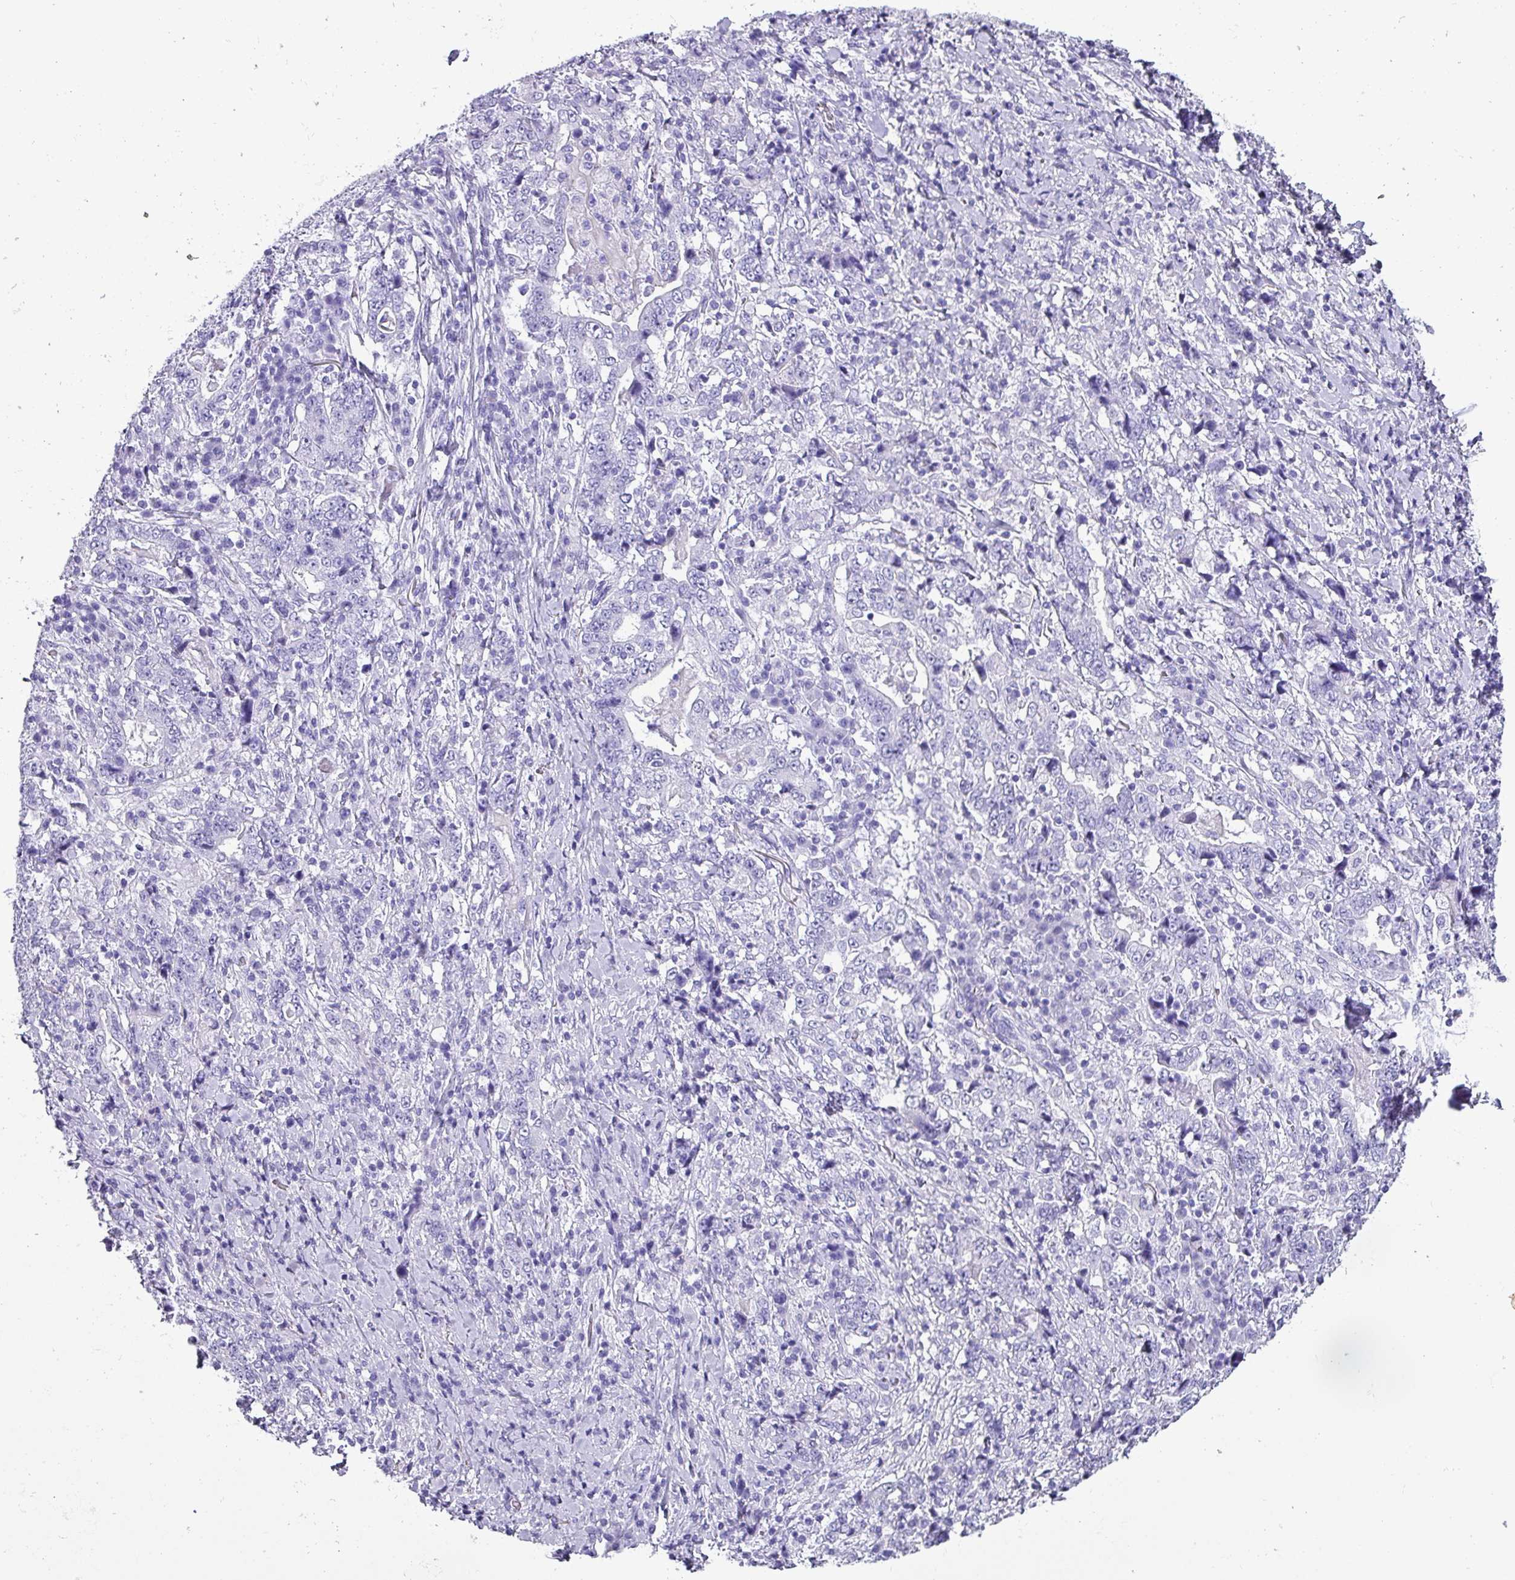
{"staining": {"intensity": "negative", "quantity": "none", "location": "none"}, "tissue": "stomach cancer", "cell_type": "Tumor cells", "image_type": "cancer", "snomed": [{"axis": "morphology", "description": "Normal tissue, NOS"}, {"axis": "morphology", "description": "Adenocarcinoma, NOS"}, {"axis": "topography", "description": "Stomach, upper"}, {"axis": "topography", "description": "Stomach"}], "caption": "Histopathology image shows no protein expression in tumor cells of stomach cancer tissue.", "gene": "KRT6C", "patient": {"sex": "male", "age": 59}}